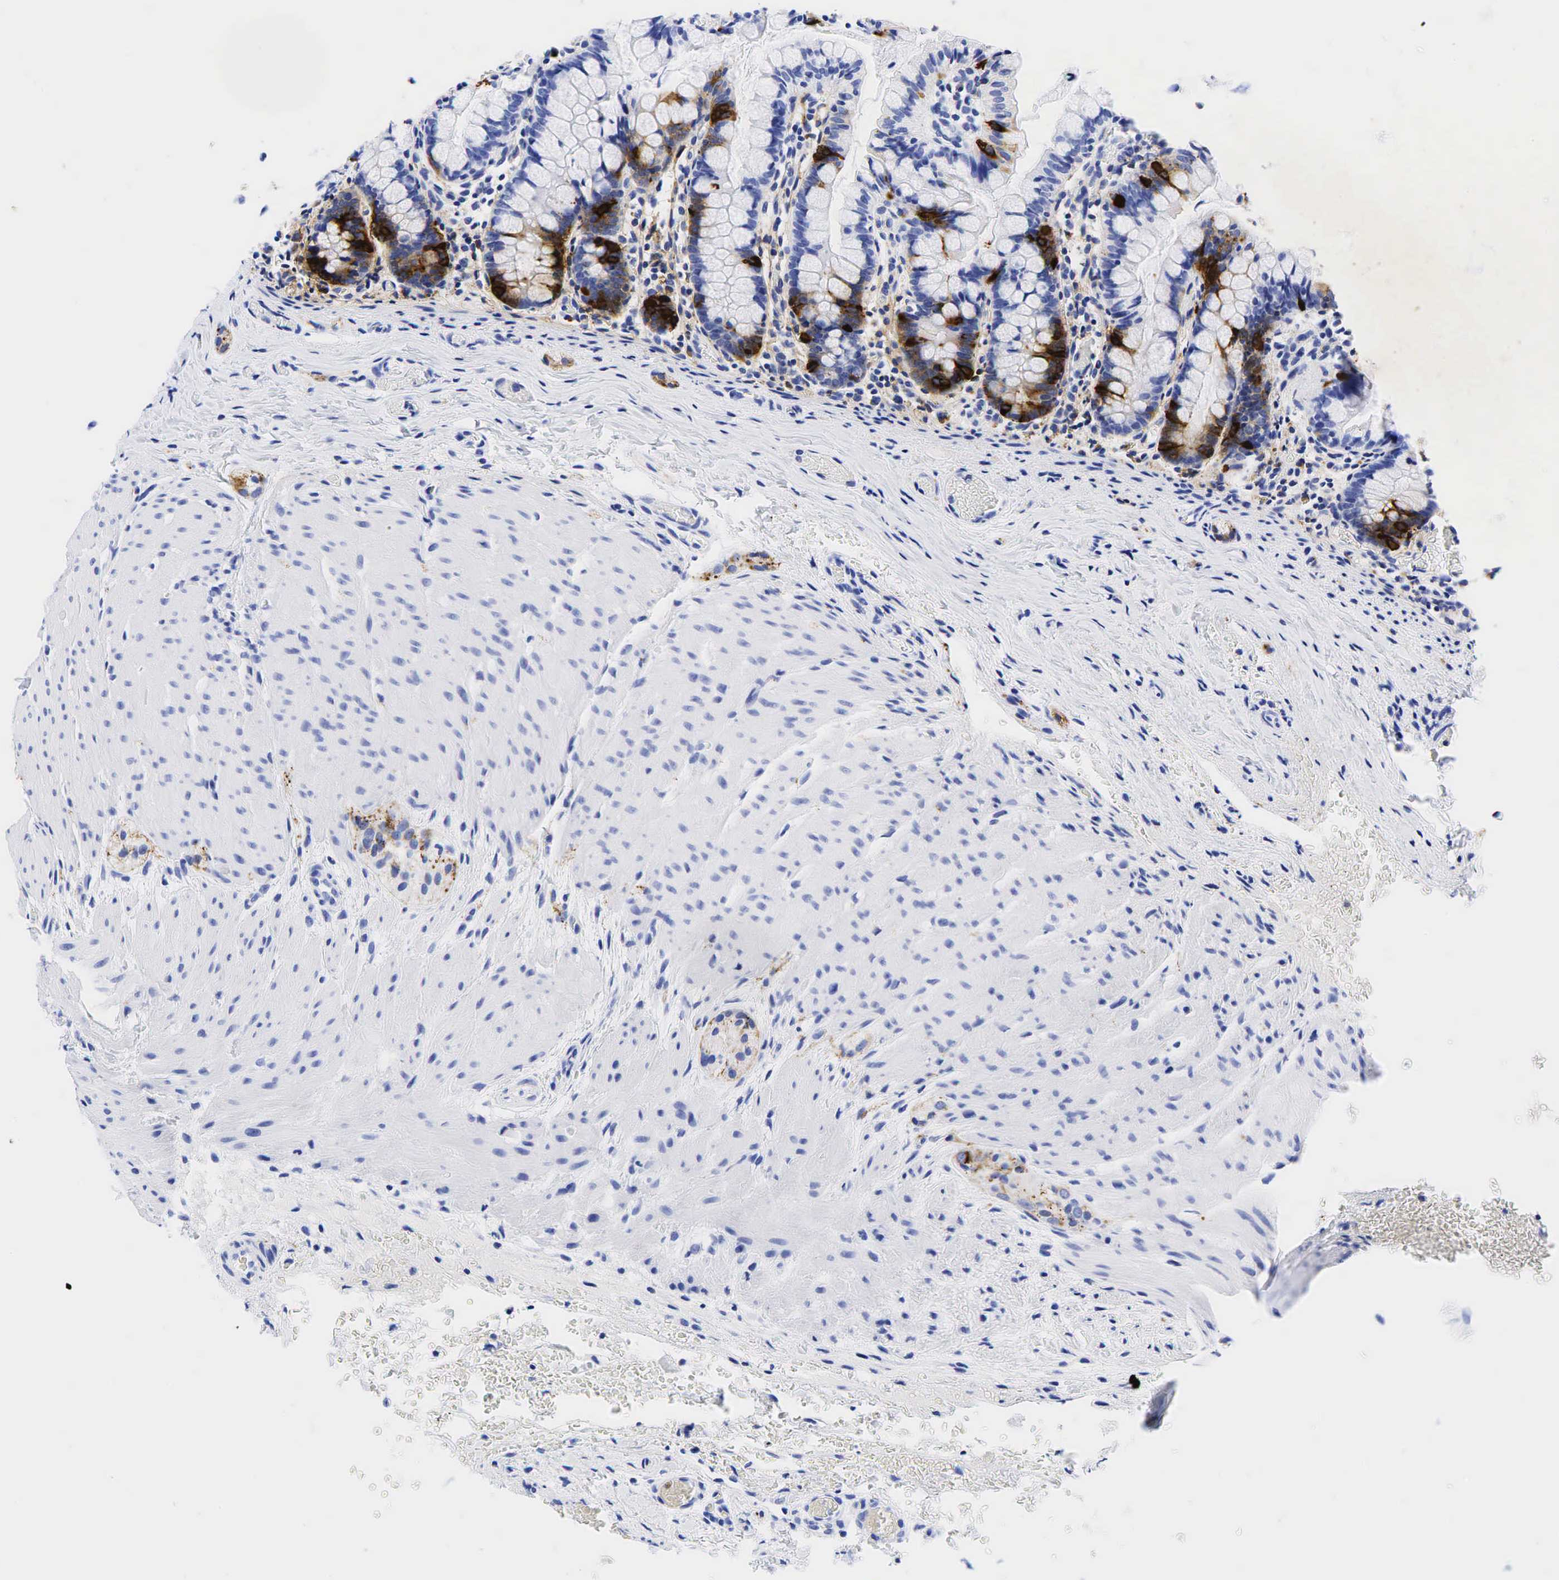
{"staining": {"intensity": "strong", "quantity": "<25%", "location": "cytoplasmic/membranous"}, "tissue": "small intestine", "cell_type": "Glandular cells", "image_type": "normal", "snomed": [{"axis": "morphology", "description": "Normal tissue, NOS"}, {"axis": "topography", "description": "Small intestine"}], "caption": "This is a micrograph of immunohistochemistry staining of benign small intestine, which shows strong staining in the cytoplasmic/membranous of glandular cells.", "gene": "CHGA", "patient": {"sex": "male", "age": 1}}